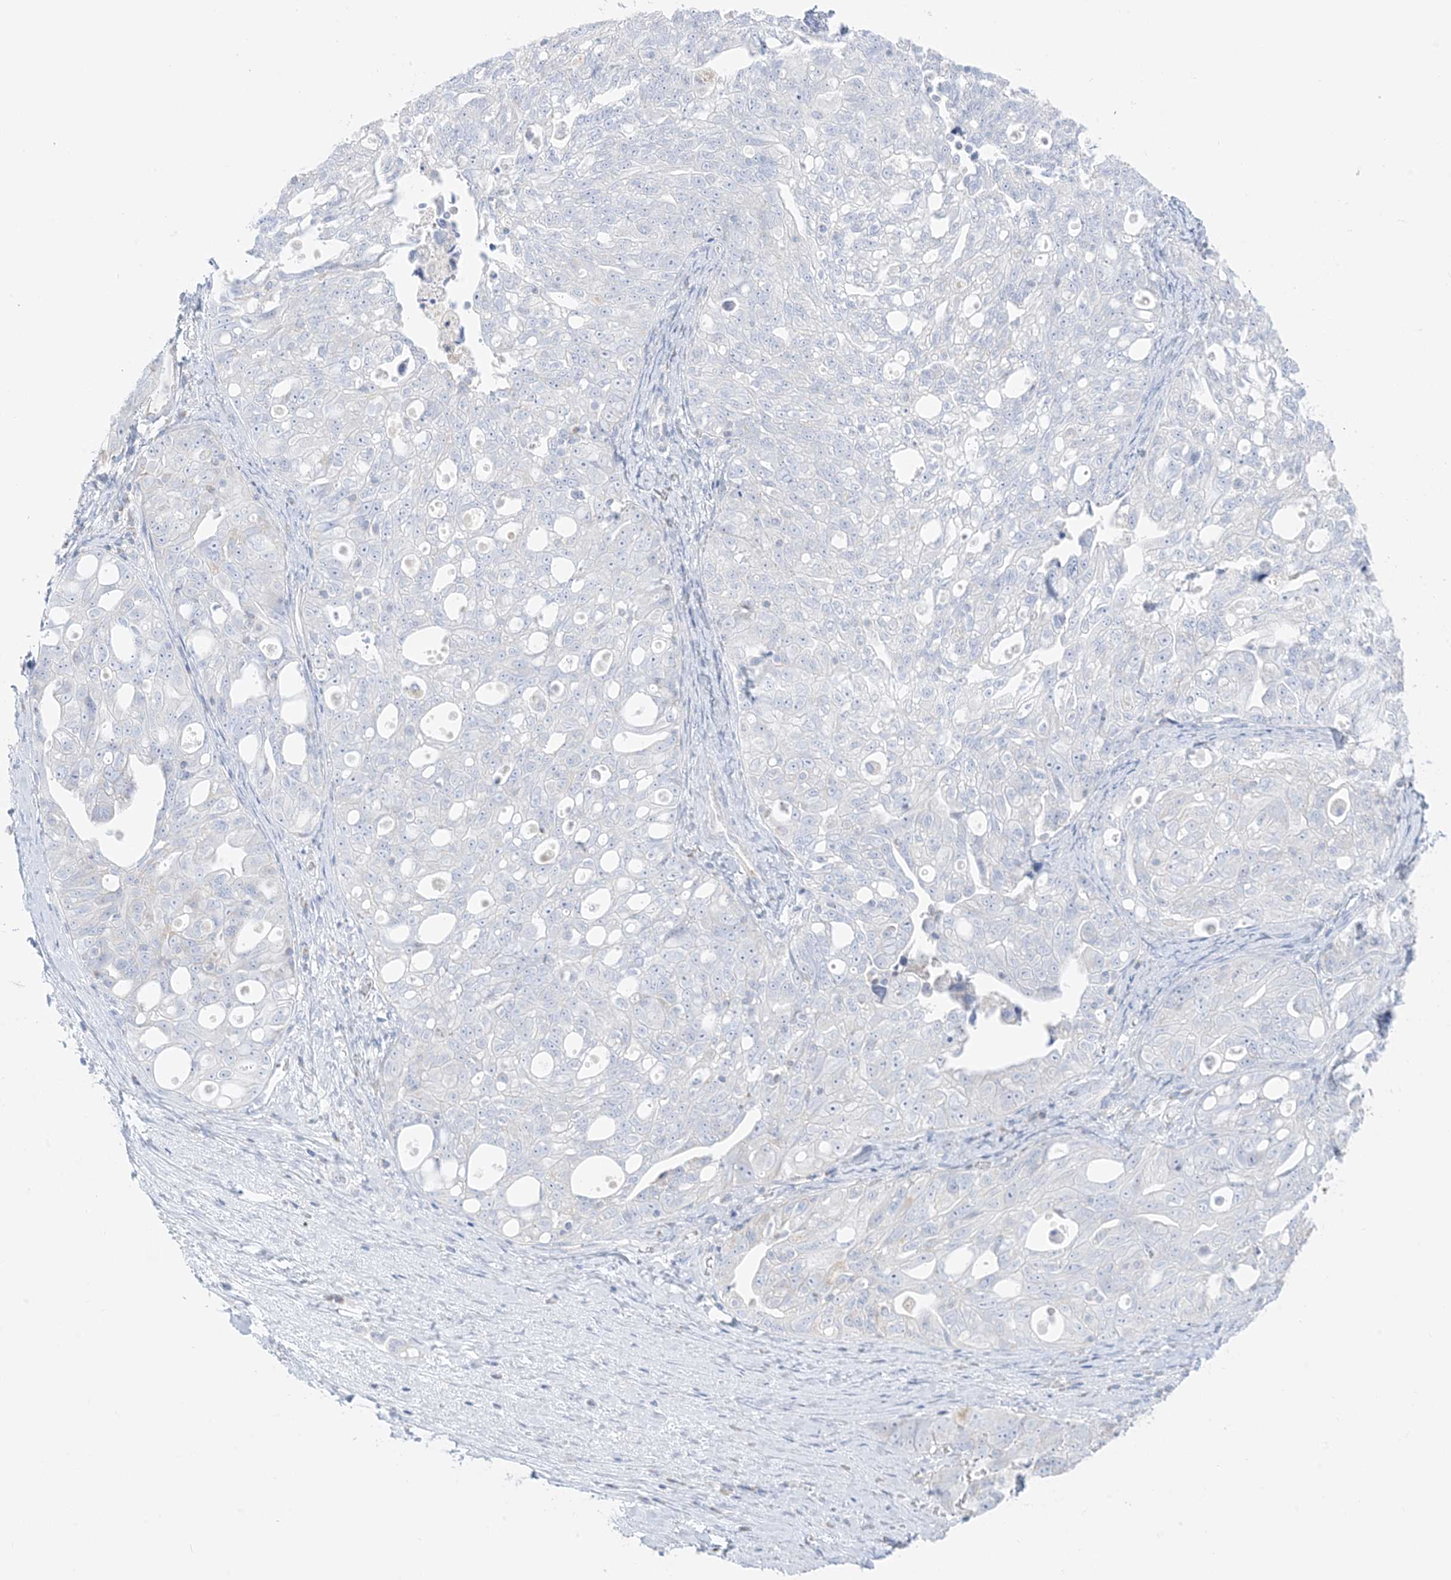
{"staining": {"intensity": "negative", "quantity": "none", "location": "none"}, "tissue": "ovarian cancer", "cell_type": "Tumor cells", "image_type": "cancer", "snomed": [{"axis": "morphology", "description": "Carcinoma, NOS"}, {"axis": "morphology", "description": "Cystadenocarcinoma, serous, NOS"}, {"axis": "topography", "description": "Ovary"}], "caption": "Tumor cells show no significant protein staining in serous cystadenocarcinoma (ovarian).", "gene": "SLC26A3", "patient": {"sex": "female", "age": 69}}